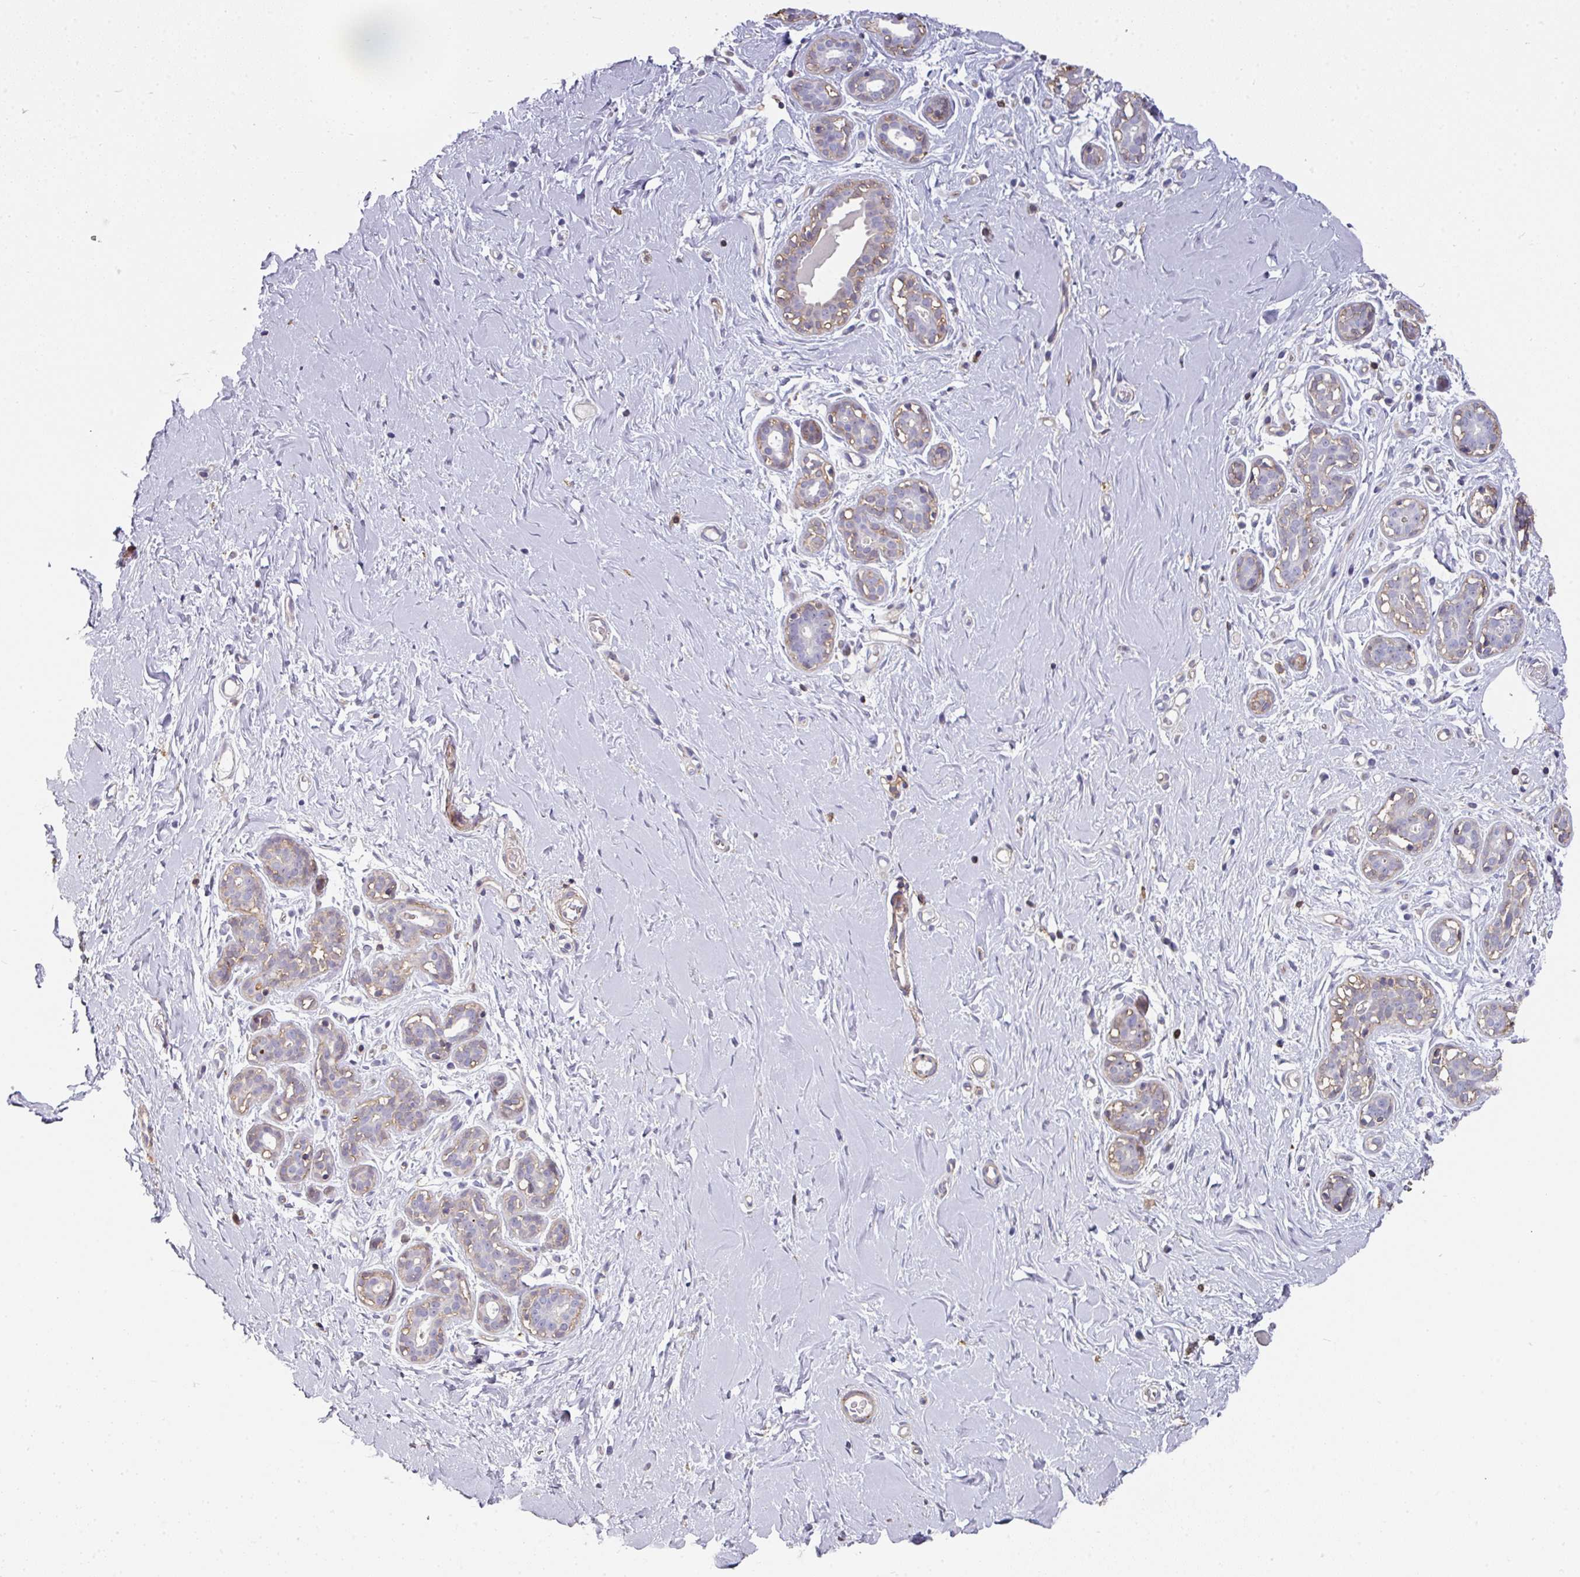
{"staining": {"intensity": "negative", "quantity": "none", "location": "none"}, "tissue": "breast", "cell_type": "Adipocytes", "image_type": "normal", "snomed": [{"axis": "morphology", "description": "Normal tissue, NOS"}, {"axis": "topography", "description": "Breast"}], "caption": "This histopathology image is of unremarkable breast stained with immunohistochemistry to label a protein in brown with the nuclei are counter-stained blue. There is no expression in adipocytes. (DAB (3,3'-diaminobenzidine) immunohistochemistry with hematoxylin counter stain).", "gene": "BEND5", "patient": {"sex": "female", "age": 27}}